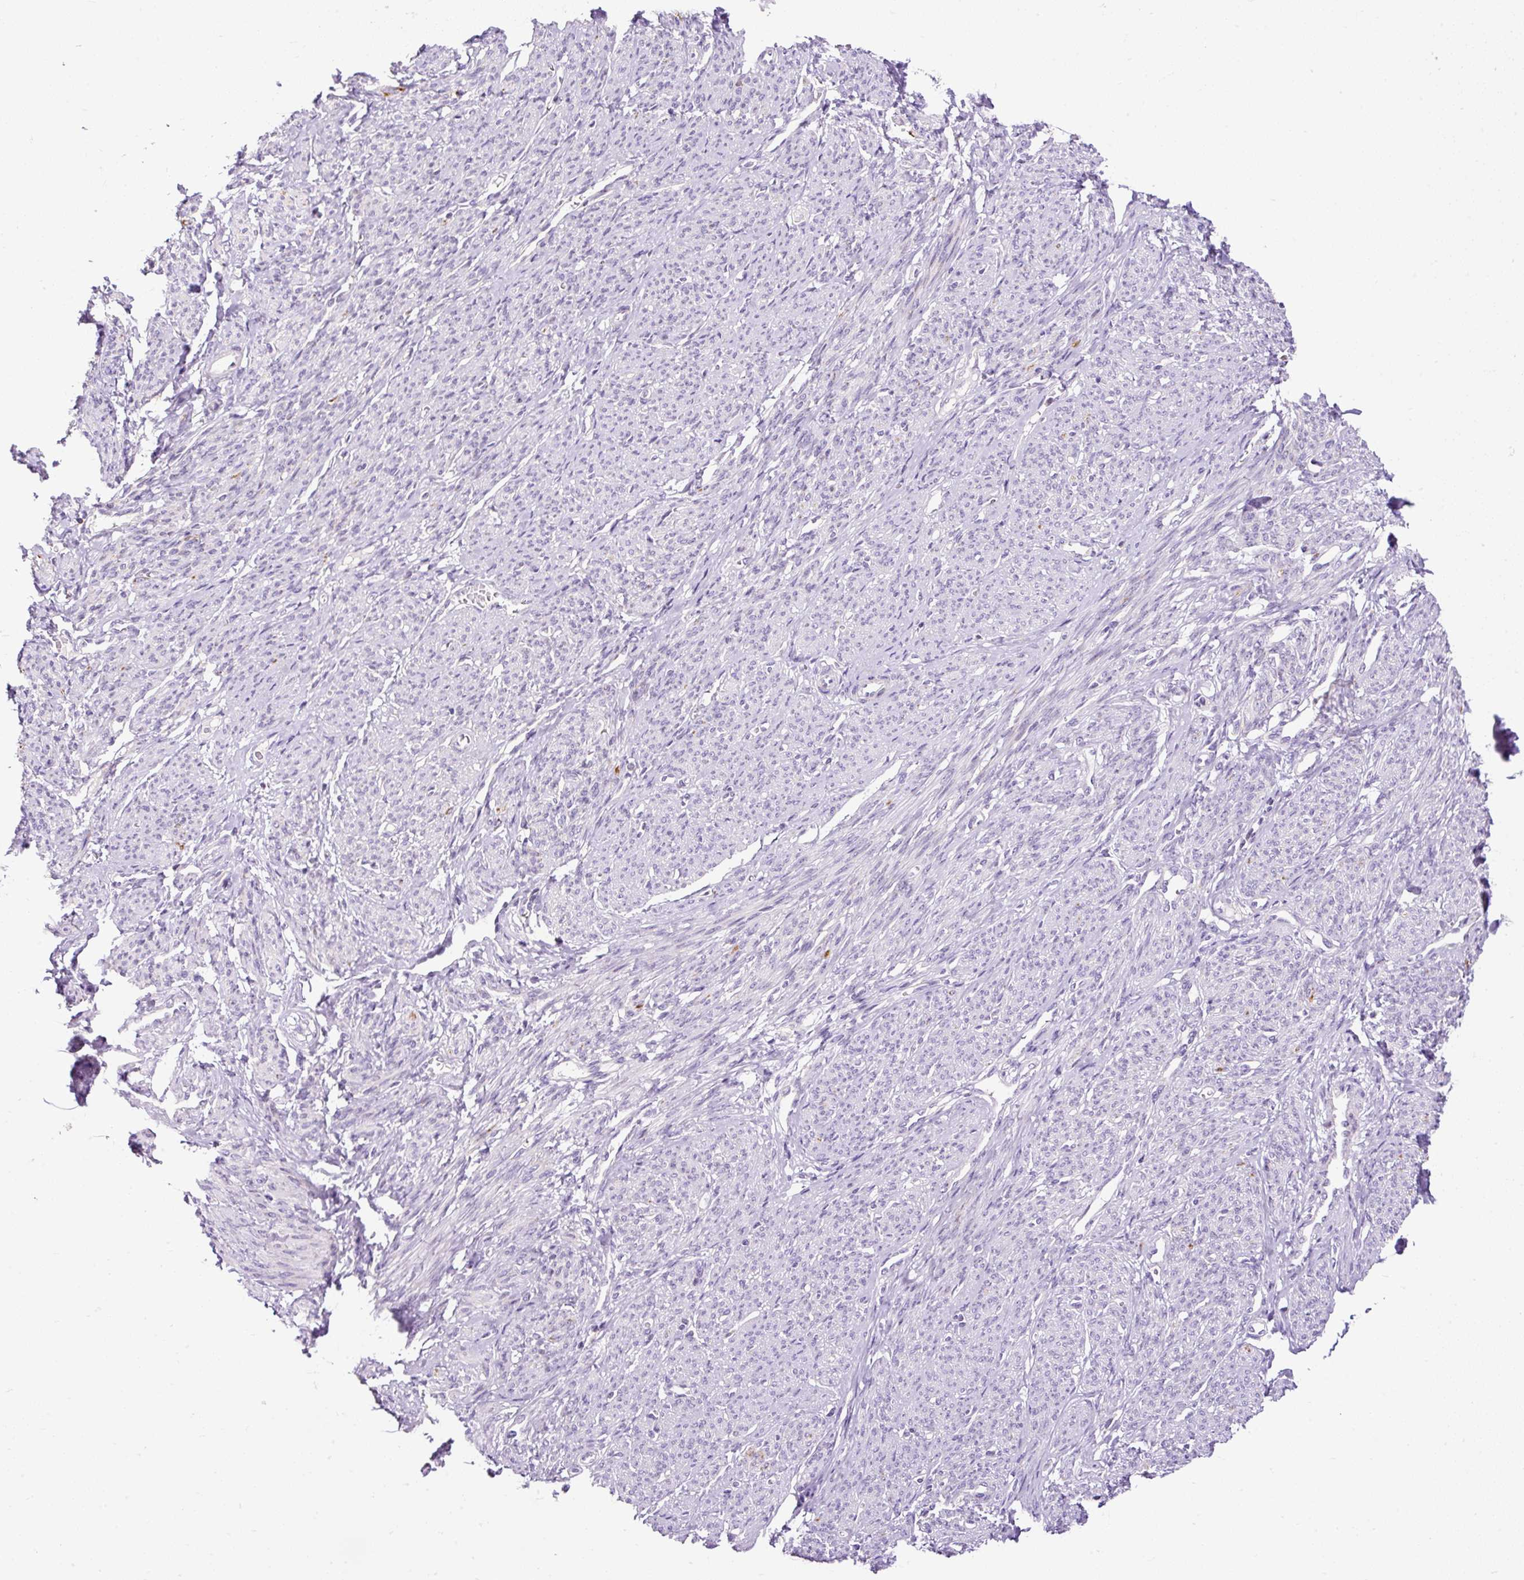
{"staining": {"intensity": "negative", "quantity": "none", "location": "none"}, "tissue": "smooth muscle", "cell_type": "Smooth muscle cells", "image_type": "normal", "snomed": [{"axis": "morphology", "description": "Normal tissue, NOS"}, {"axis": "topography", "description": "Smooth muscle"}], "caption": "High power microscopy histopathology image of an immunohistochemistry (IHC) photomicrograph of unremarkable smooth muscle, revealing no significant staining in smooth muscle cells.", "gene": "FMC1", "patient": {"sex": "female", "age": 65}}